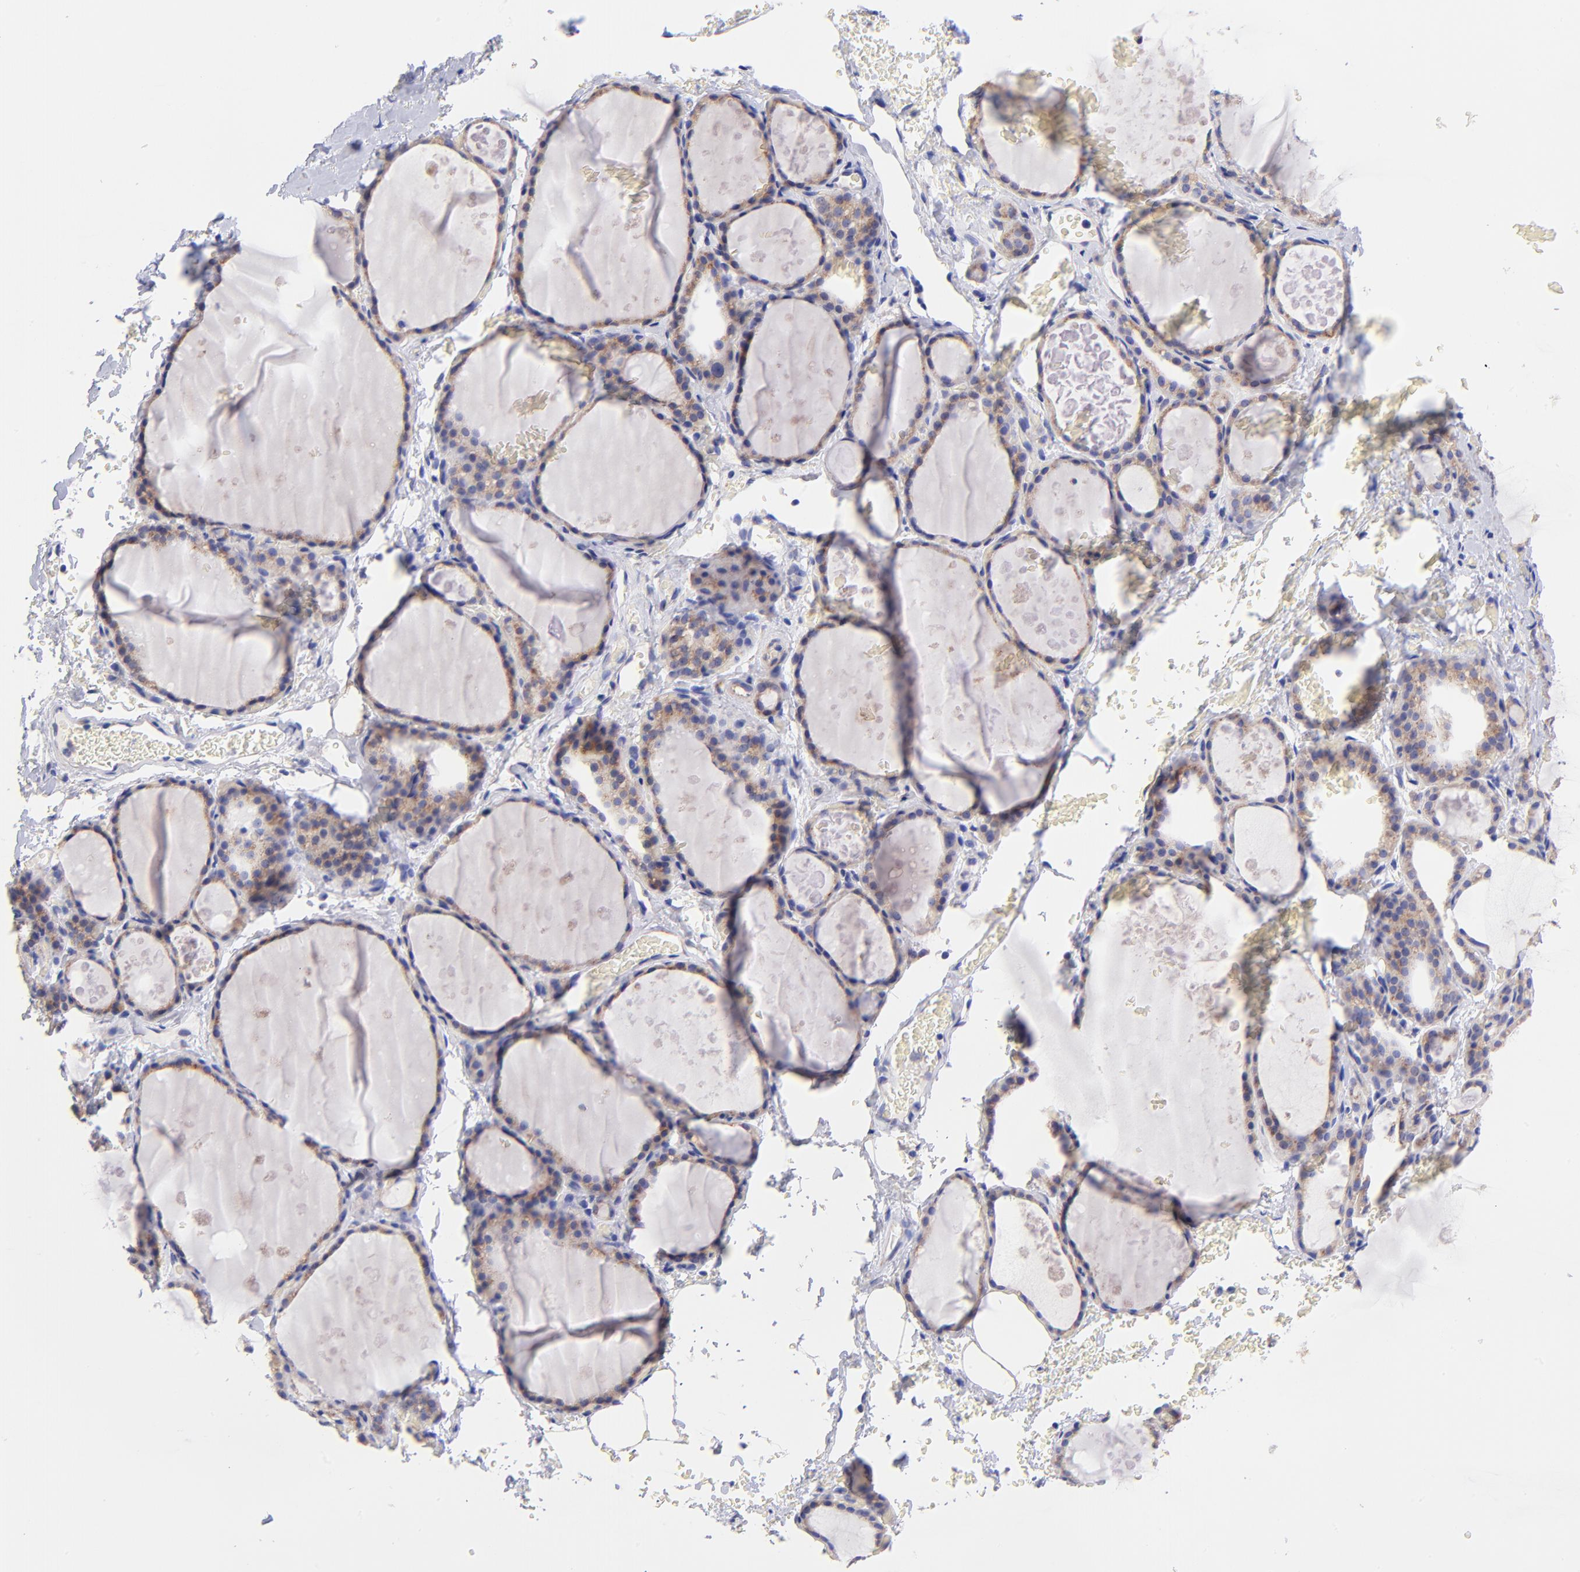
{"staining": {"intensity": "moderate", "quantity": "25%-75%", "location": "cytoplasmic/membranous"}, "tissue": "thyroid gland", "cell_type": "Glandular cells", "image_type": "normal", "snomed": [{"axis": "morphology", "description": "Normal tissue, NOS"}, {"axis": "topography", "description": "Thyroid gland"}], "caption": "Protein expression analysis of benign human thyroid gland reveals moderate cytoplasmic/membranous positivity in about 25%-75% of glandular cells.", "gene": "NDUFB7", "patient": {"sex": "male", "age": 61}}